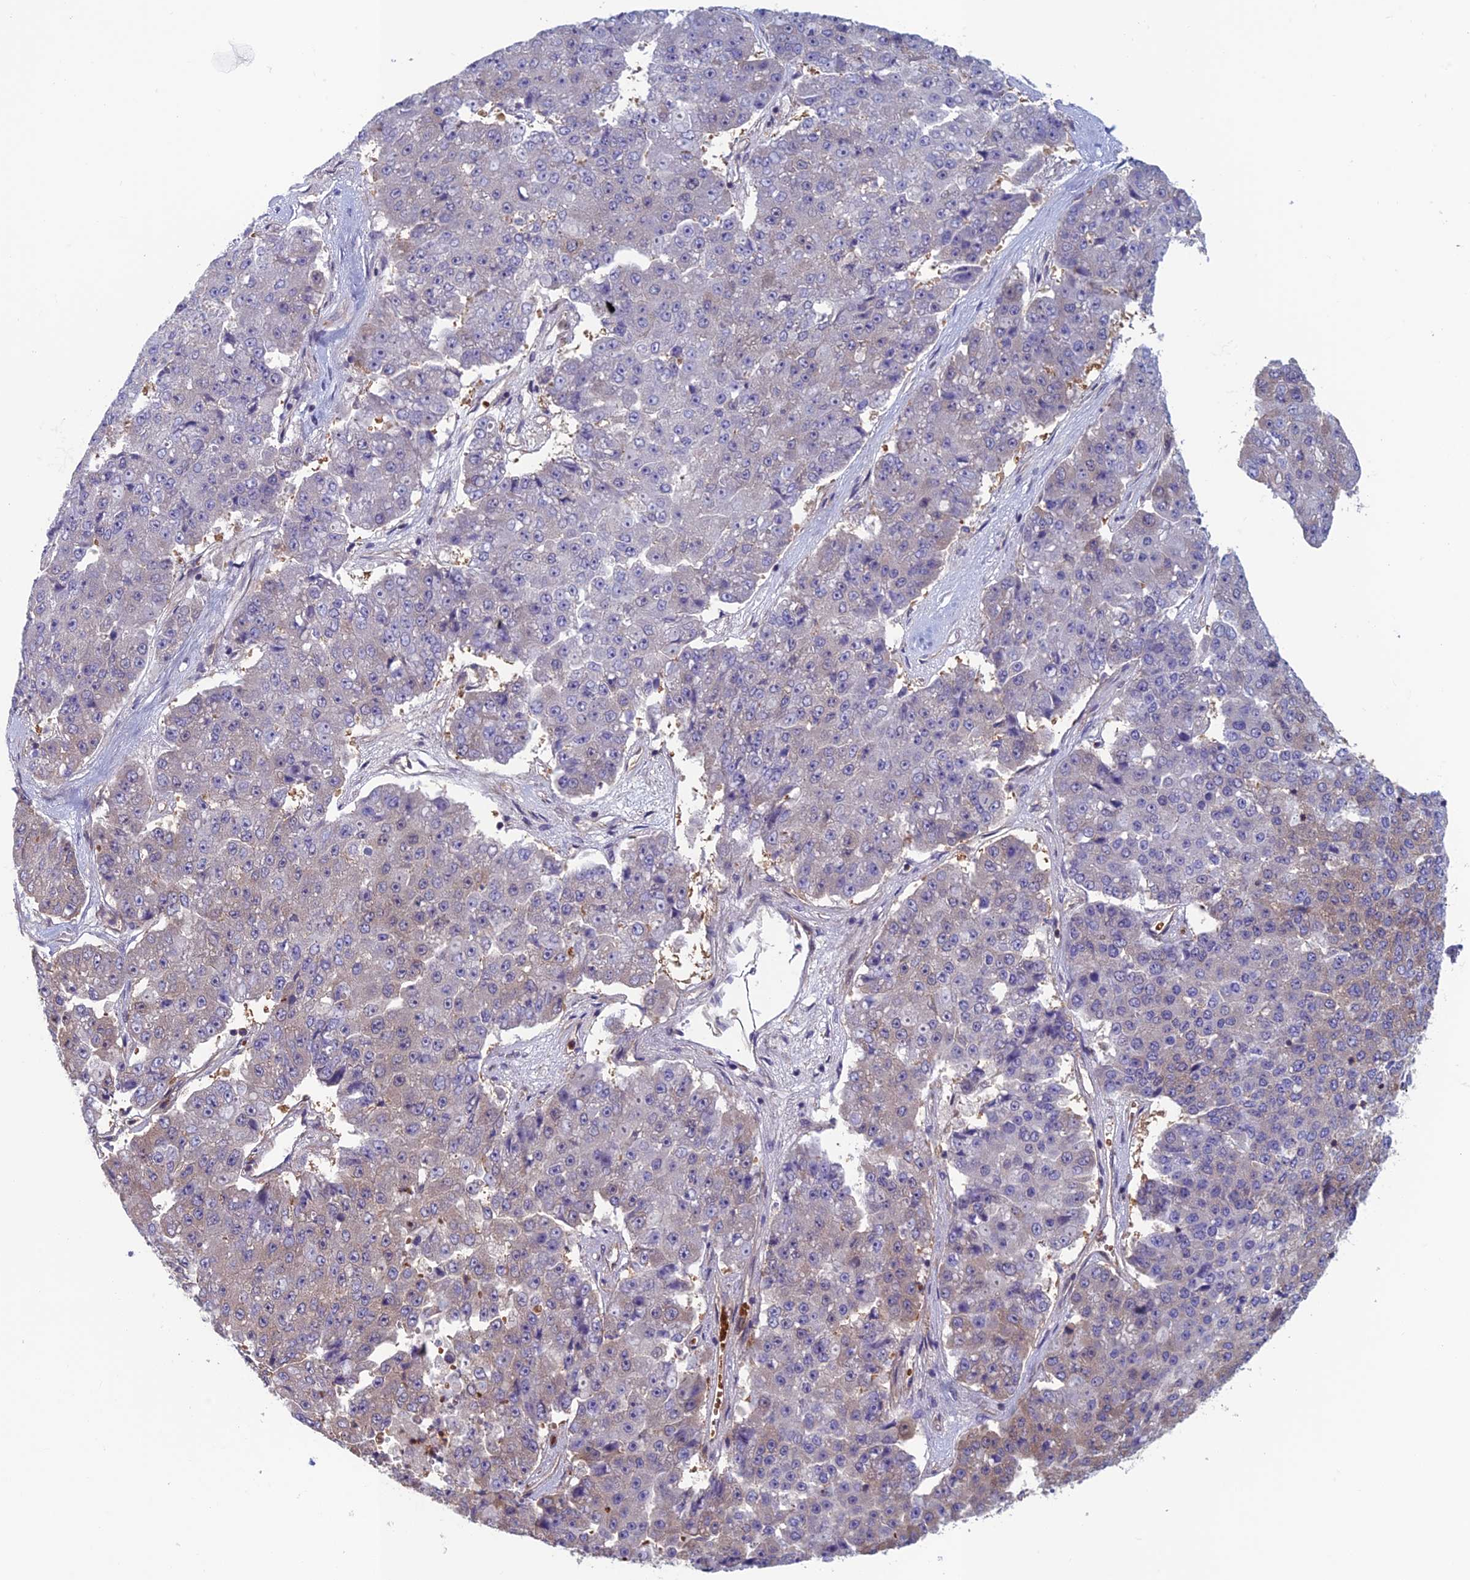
{"staining": {"intensity": "negative", "quantity": "none", "location": "none"}, "tissue": "pancreatic cancer", "cell_type": "Tumor cells", "image_type": "cancer", "snomed": [{"axis": "morphology", "description": "Adenocarcinoma, NOS"}, {"axis": "topography", "description": "Pancreas"}], "caption": "IHC photomicrograph of neoplastic tissue: human adenocarcinoma (pancreatic) stained with DAB reveals no significant protein staining in tumor cells.", "gene": "DNM1L", "patient": {"sex": "male", "age": 50}}